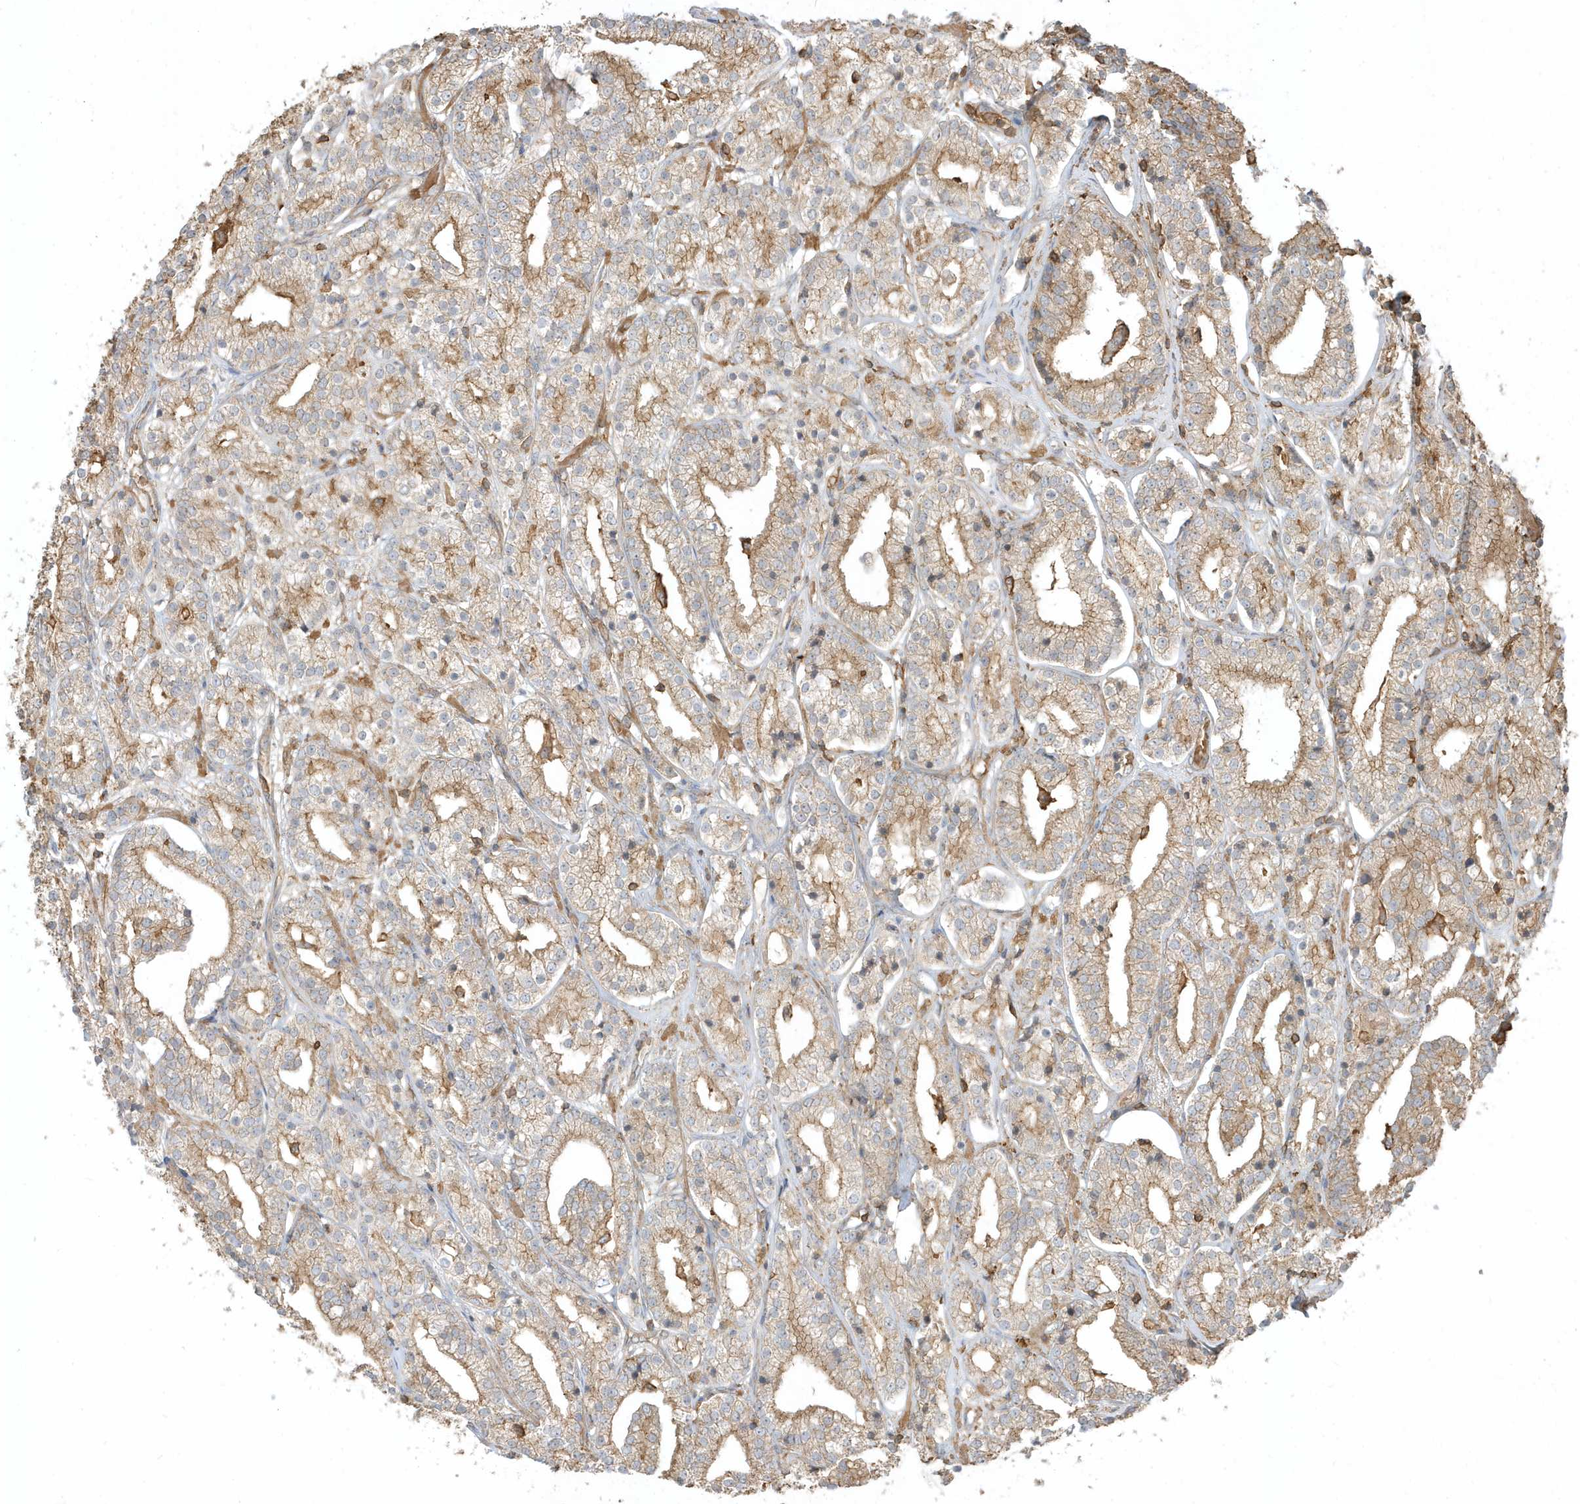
{"staining": {"intensity": "moderate", "quantity": "25%-75%", "location": "cytoplasmic/membranous"}, "tissue": "prostate cancer", "cell_type": "Tumor cells", "image_type": "cancer", "snomed": [{"axis": "morphology", "description": "Adenocarcinoma, High grade"}, {"axis": "topography", "description": "Prostate"}], "caption": "High-power microscopy captured an immunohistochemistry (IHC) photomicrograph of prostate cancer (adenocarcinoma (high-grade)), revealing moderate cytoplasmic/membranous expression in about 25%-75% of tumor cells. (IHC, brightfield microscopy, high magnification).", "gene": "ZBTB8A", "patient": {"sex": "male", "age": 69}}